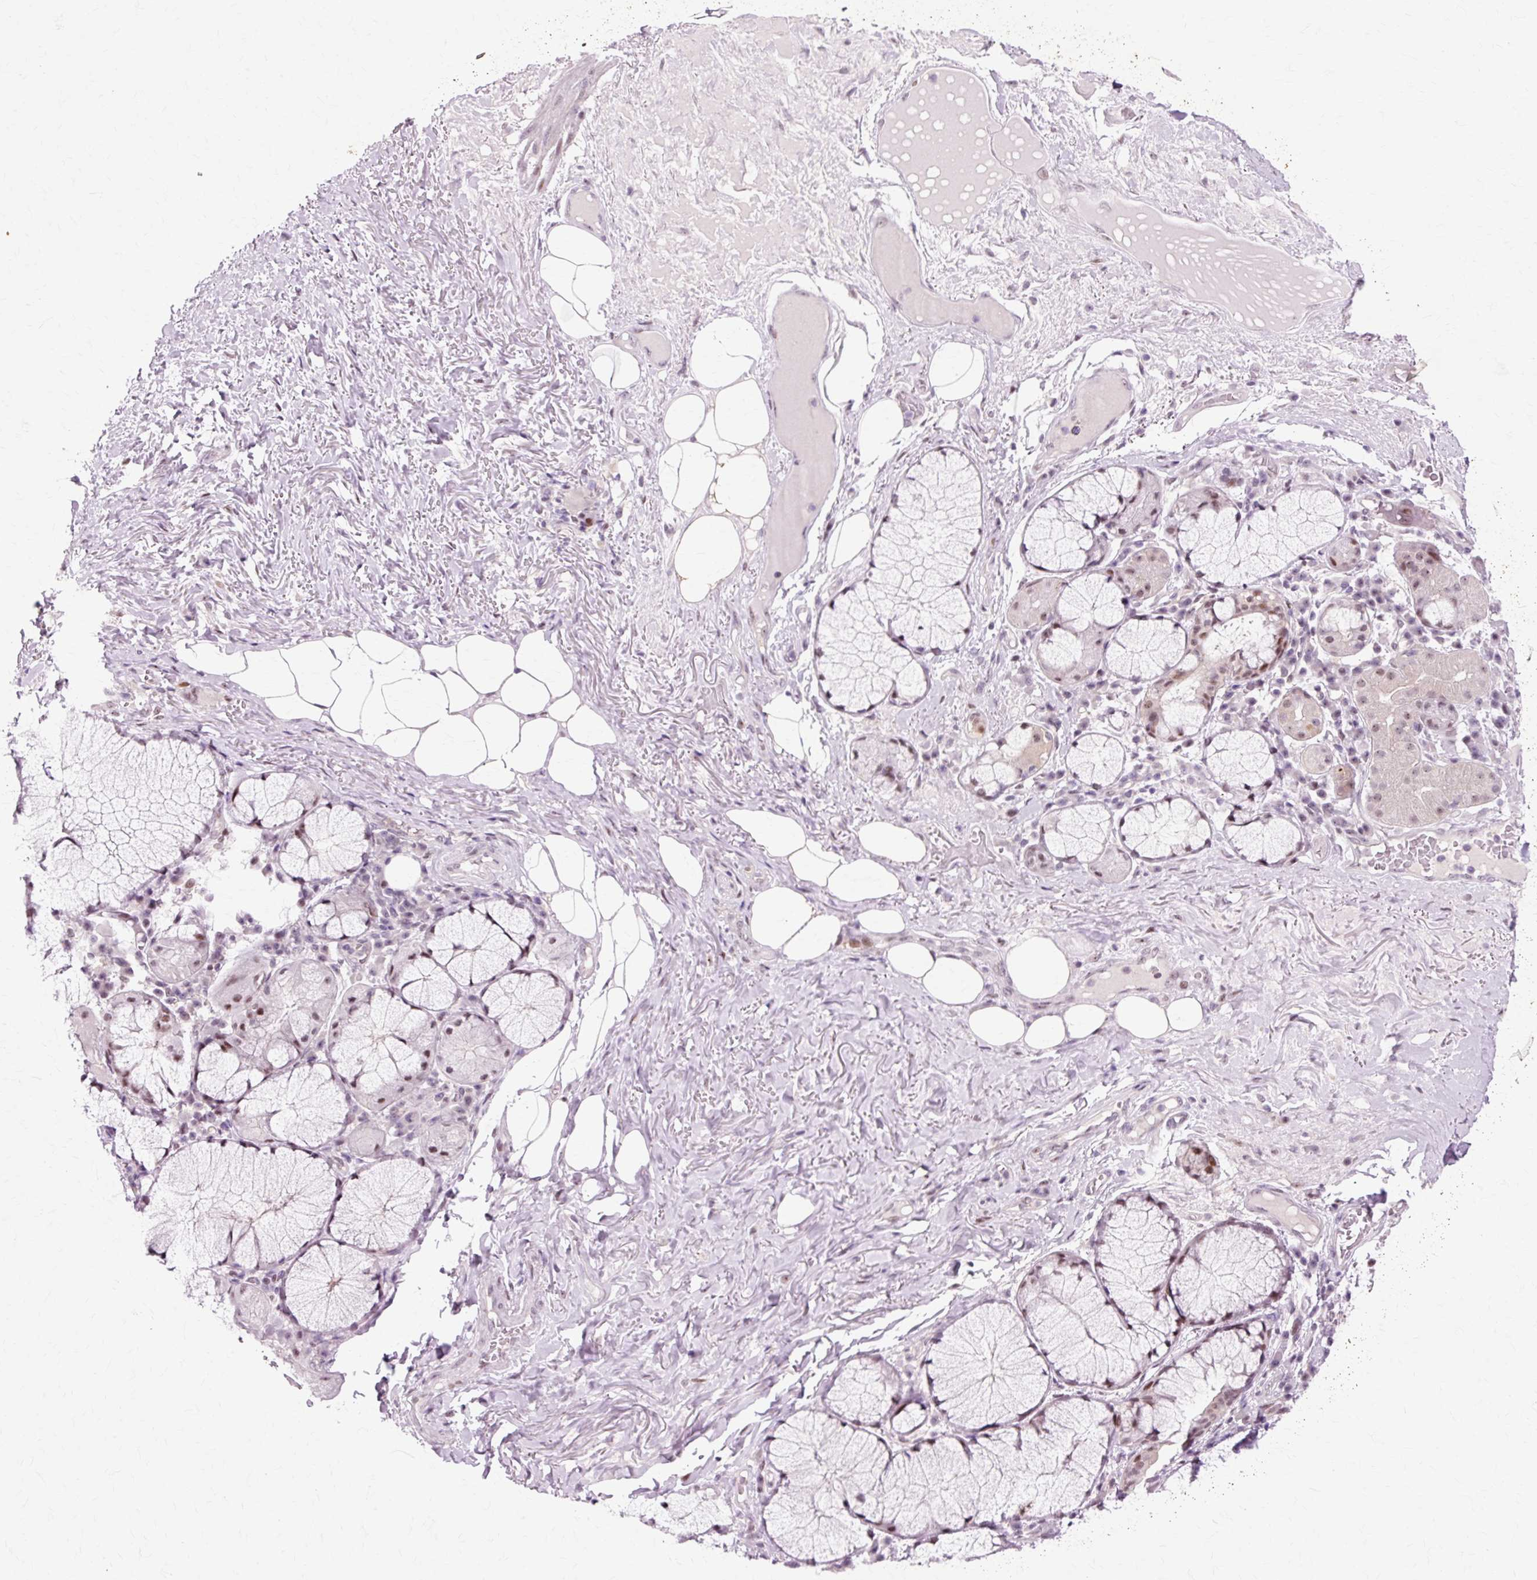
{"staining": {"intensity": "negative", "quantity": "none", "location": "none"}, "tissue": "adipose tissue", "cell_type": "Adipocytes", "image_type": "normal", "snomed": [{"axis": "morphology", "description": "Normal tissue, NOS"}, {"axis": "topography", "description": "Cartilage tissue"}, {"axis": "topography", "description": "Bronchus"}], "caption": "Adipocytes are negative for brown protein staining in normal adipose tissue. Brightfield microscopy of IHC stained with DAB (3,3'-diaminobenzidine) (brown) and hematoxylin (blue), captured at high magnification.", "gene": "MACROD2", "patient": {"sex": "male", "age": 56}}